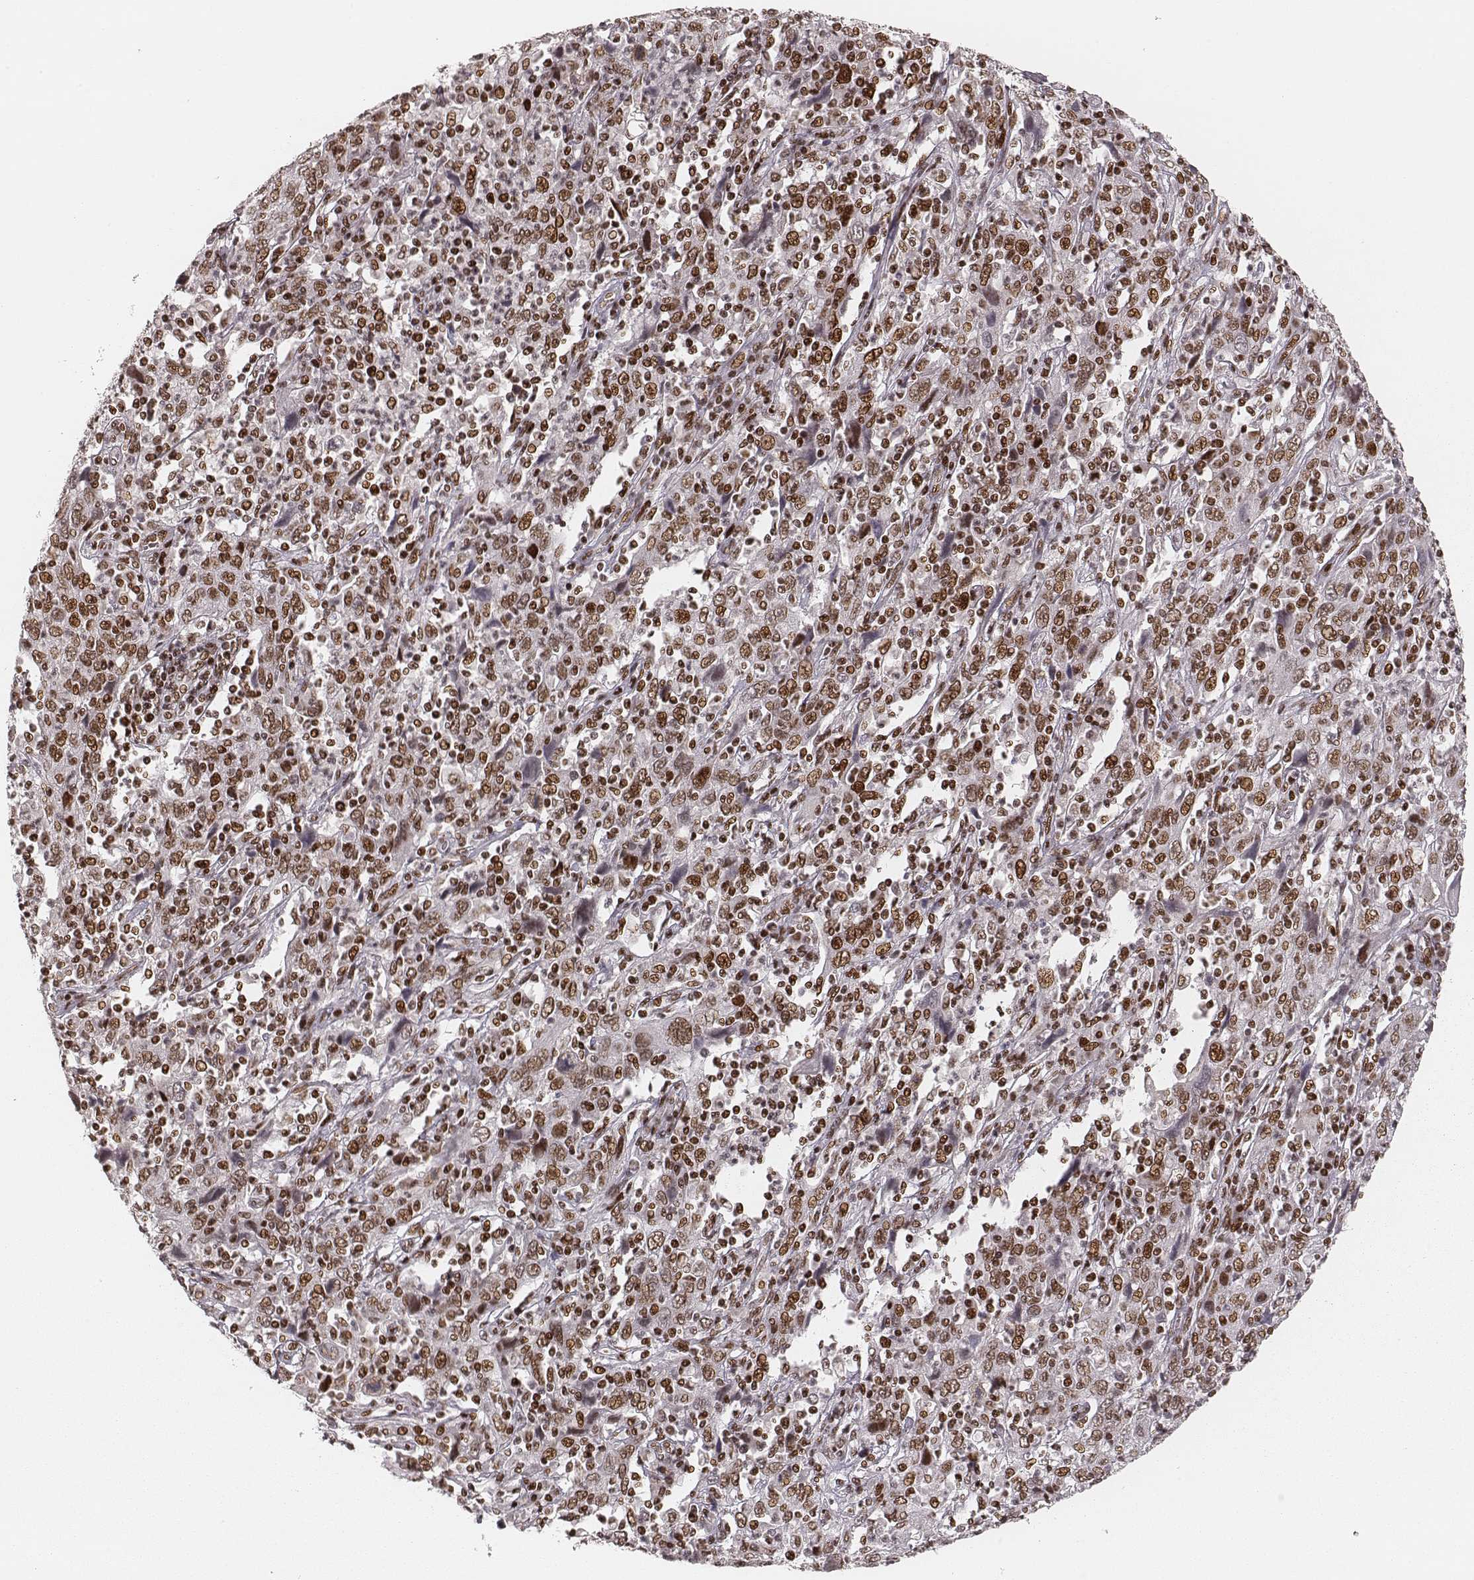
{"staining": {"intensity": "strong", "quantity": ">75%", "location": "nuclear"}, "tissue": "cervical cancer", "cell_type": "Tumor cells", "image_type": "cancer", "snomed": [{"axis": "morphology", "description": "Squamous cell carcinoma, NOS"}, {"axis": "topography", "description": "Cervix"}], "caption": "High-magnification brightfield microscopy of squamous cell carcinoma (cervical) stained with DAB (brown) and counterstained with hematoxylin (blue). tumor cells exhibit strong nuclear expression is seen in about>75% of cells.", "gene": "HNRNPC", "patient": {"sex": "female", "age": 46}}